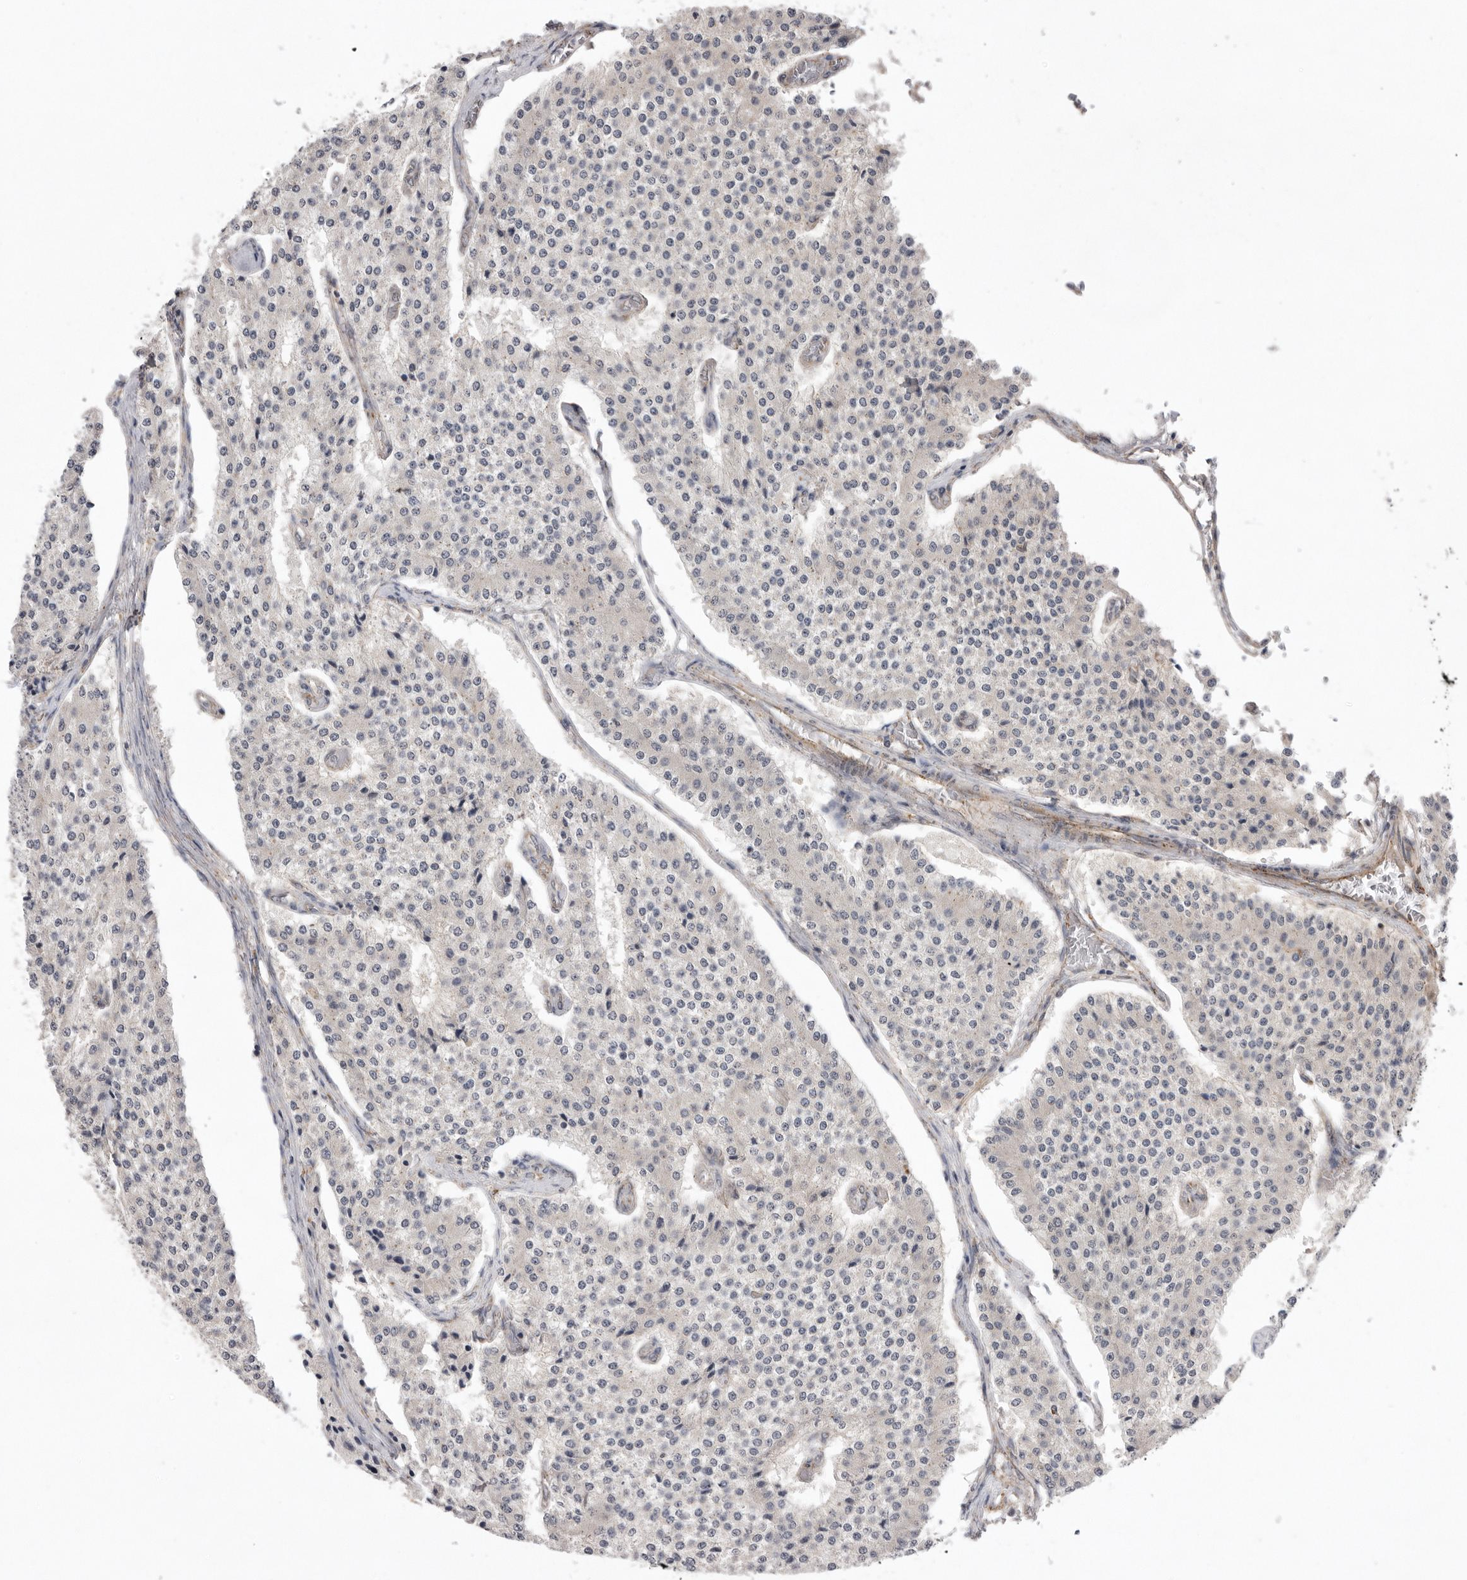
{"staining": {"intensity": "negative", "quantity": "none", "location": "none"}, "tissue": "carcinoid", "cell_type": "Tumor cells", "image_type": "cancer", "snomed": [{"axis": "morphology", "description": "Carcinoid, malignant, NOS"}, {"axis": "topography", "description": "Colon"}], "caption": "There is no significant staining in tumor cells of carcinoid.", "gene": "TLR3", "patient": {"sex": "female", "age": 52}}